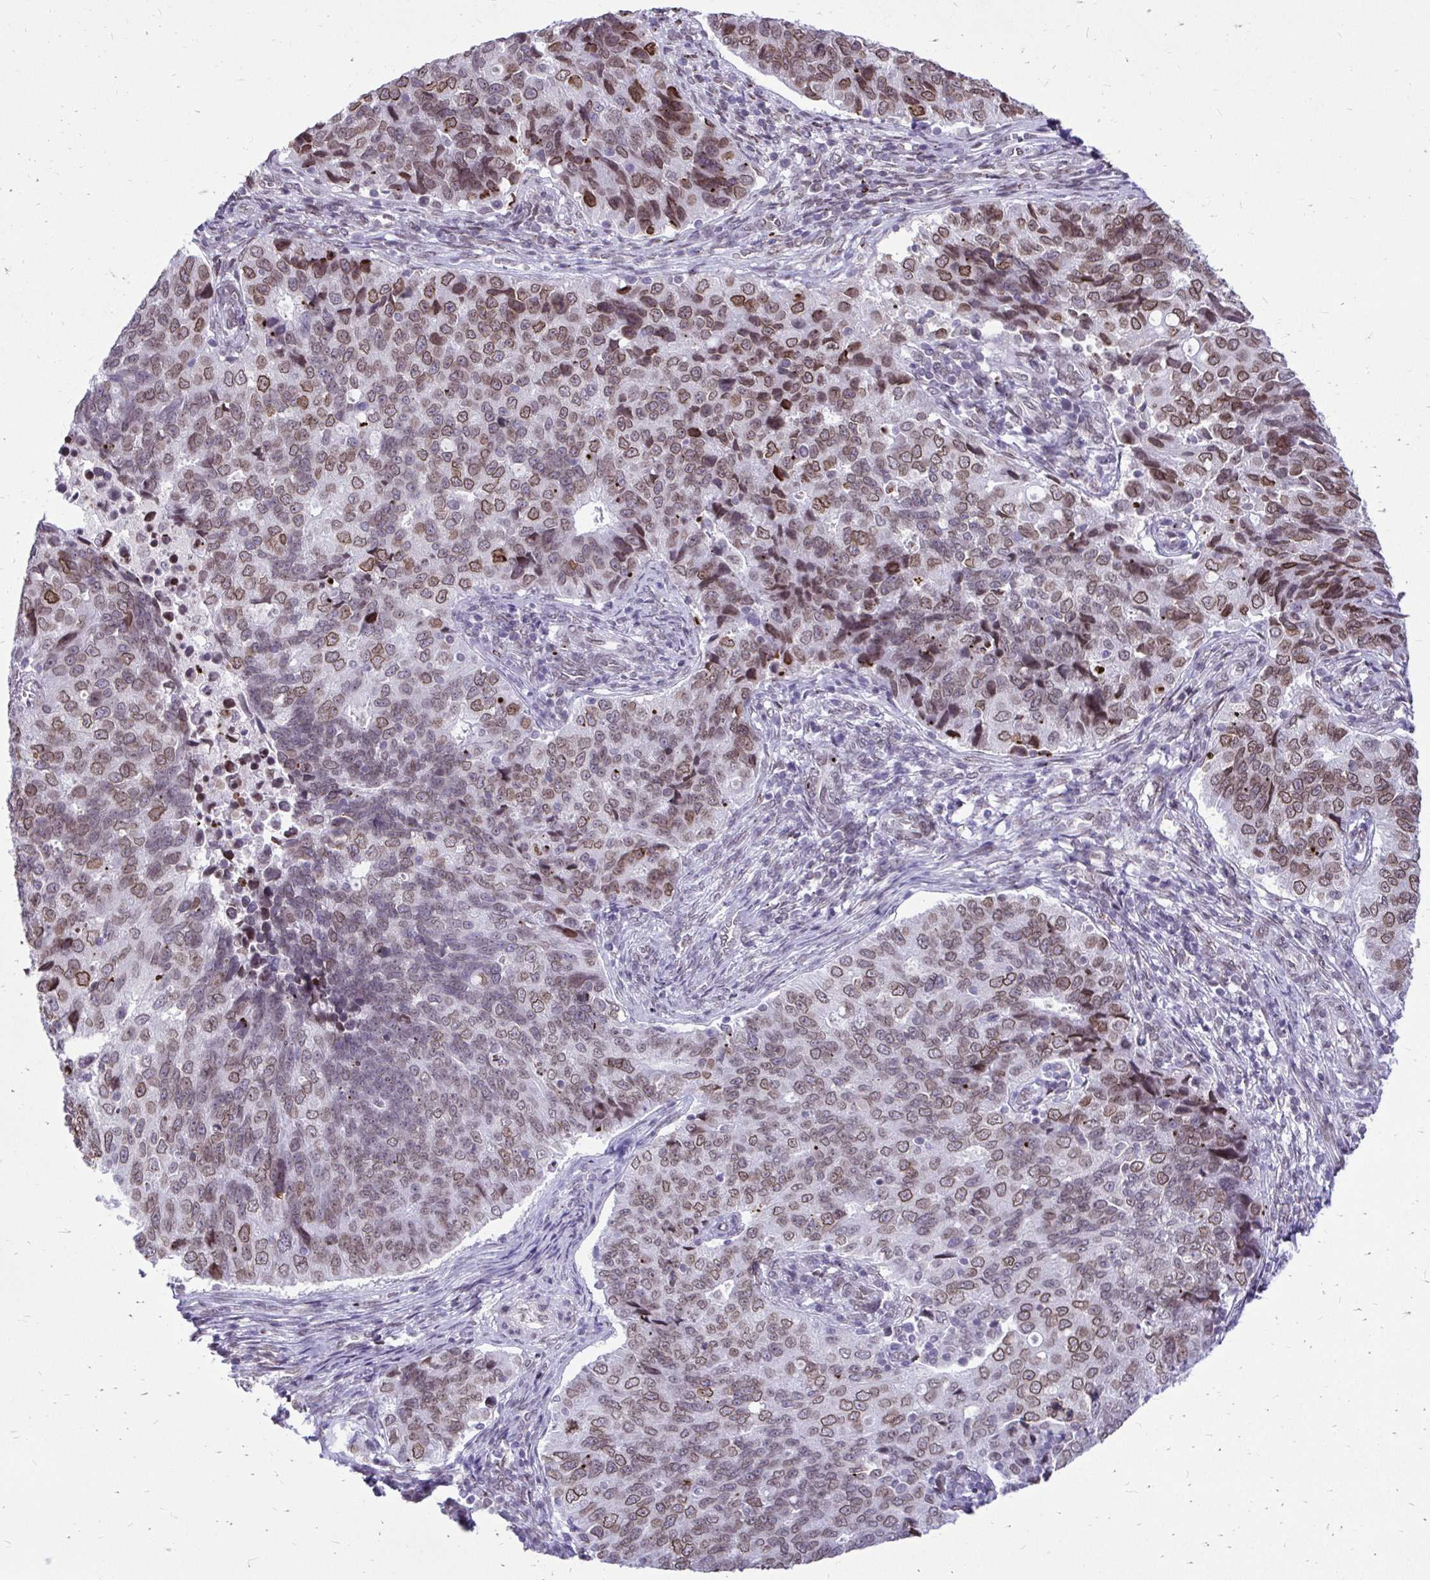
{"staining": {"intensity": "moderate", "quantity": ">75%", "location": "cytoplasmic/membranous,nuclear"}, "tissue": "endometrial cancer", "cell_type": "Tumor cells", "image_type": "cancer", "snomed": [{"axis": "morphology", "description": "Adenocarcinoma, NOS"}, {"axis": "topography", "description": "Endometrium"}], "caption": "Immunohistochemistry (IHC) image of endometrial cancer stained for a protein (brown), which shows medium levels of moderate cytoplasmic/membranous and nuclear expression in approximately >75% of tumor cells.", "gene": "BANF1", "patient": {"sex": "female", "age": 43}}